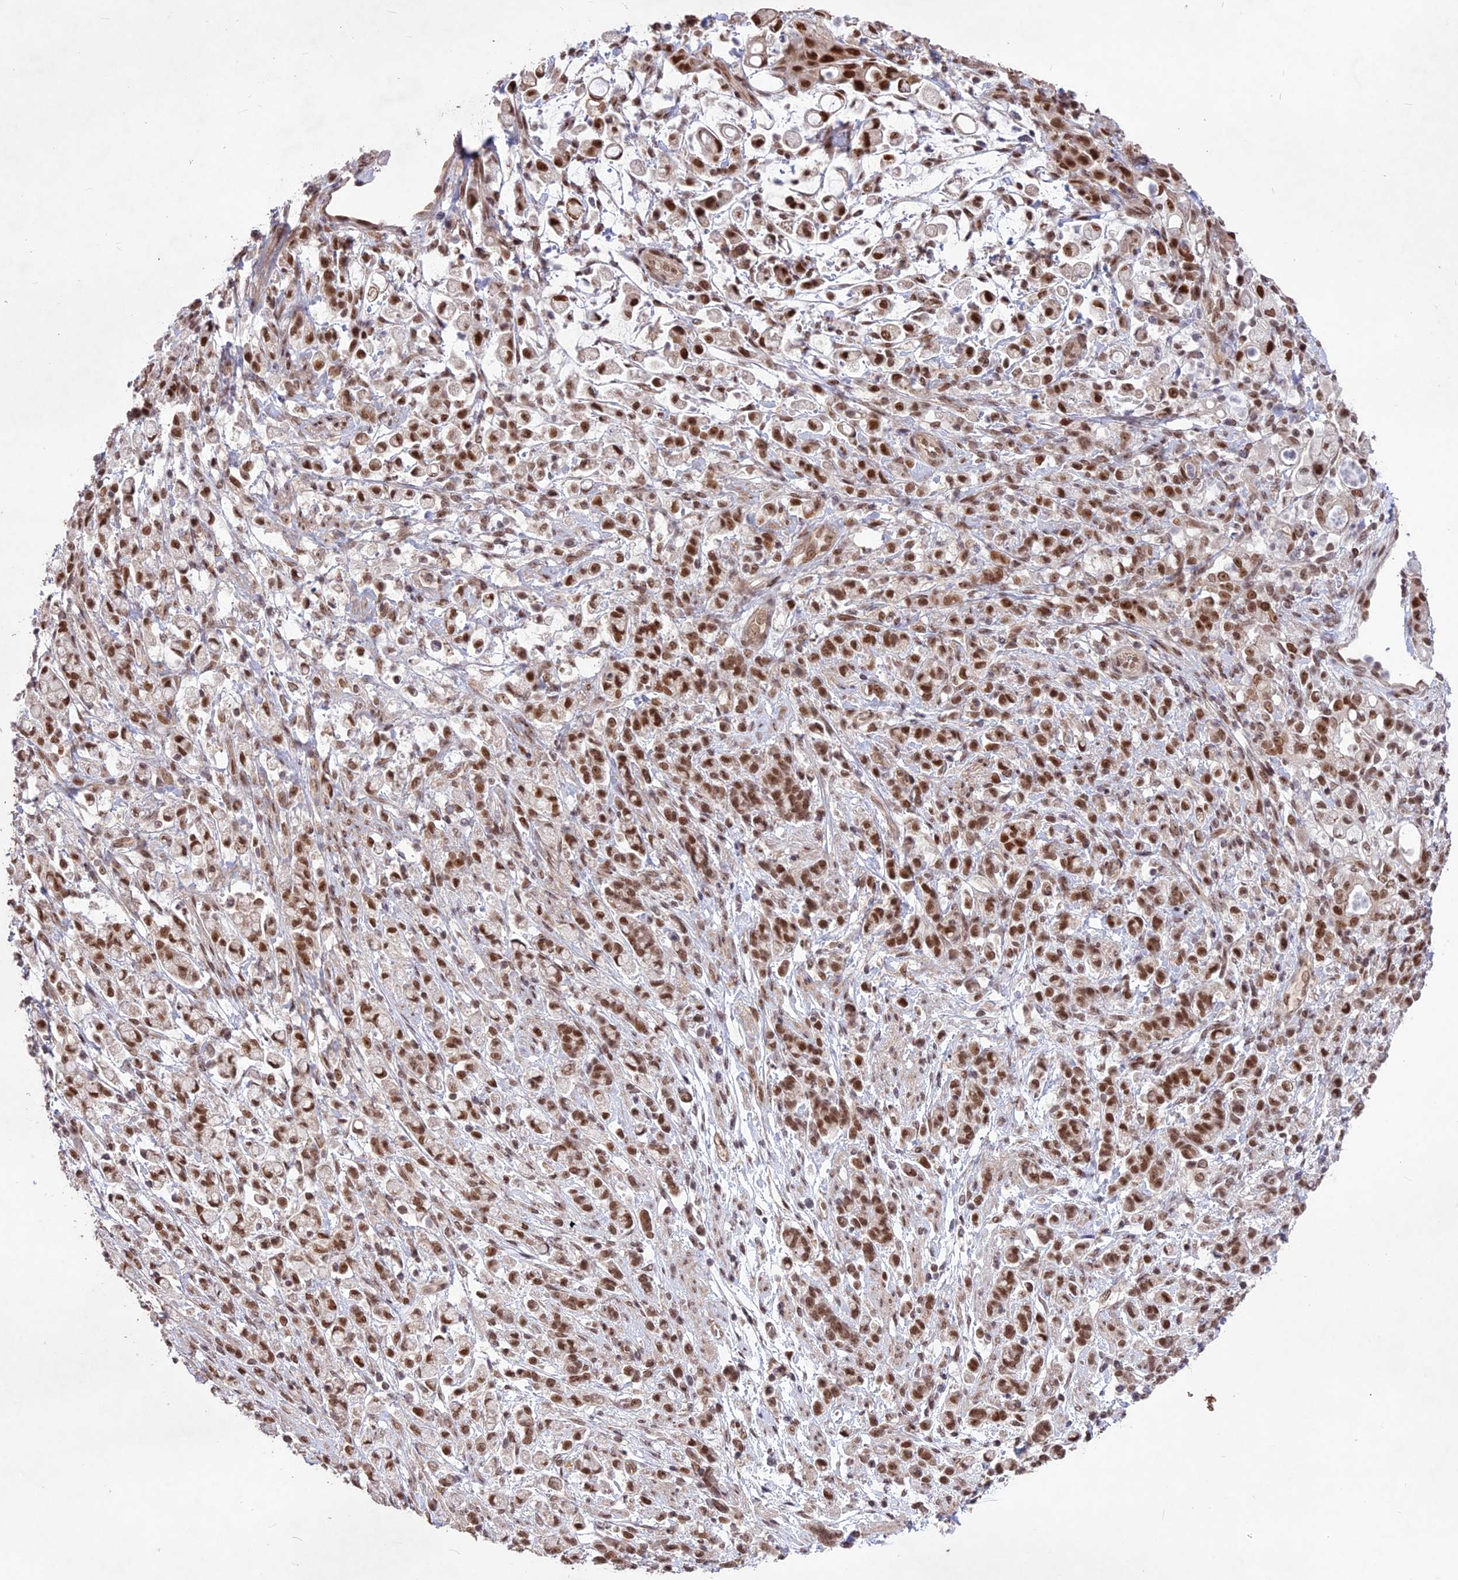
{"staining": {"intensity": "moderate", "quantity": ">75%", "location": "nuclear"}, "tissue": "stomach cancer", "cell_type": "Tumor cells", "image_type": "cancer", "snomed": [{"axis": "morphology", "description": "Adenocarcinoma, NOS"}, {"axis": "topography", "description": "Stomach"}], "caption": "Tumor cells show medium levels of moderate nuclear positivity in approximately >75% of cells in human stomach cancer.", "gene": "DIS3", "patient": {"sex": "female", "age": 60}}